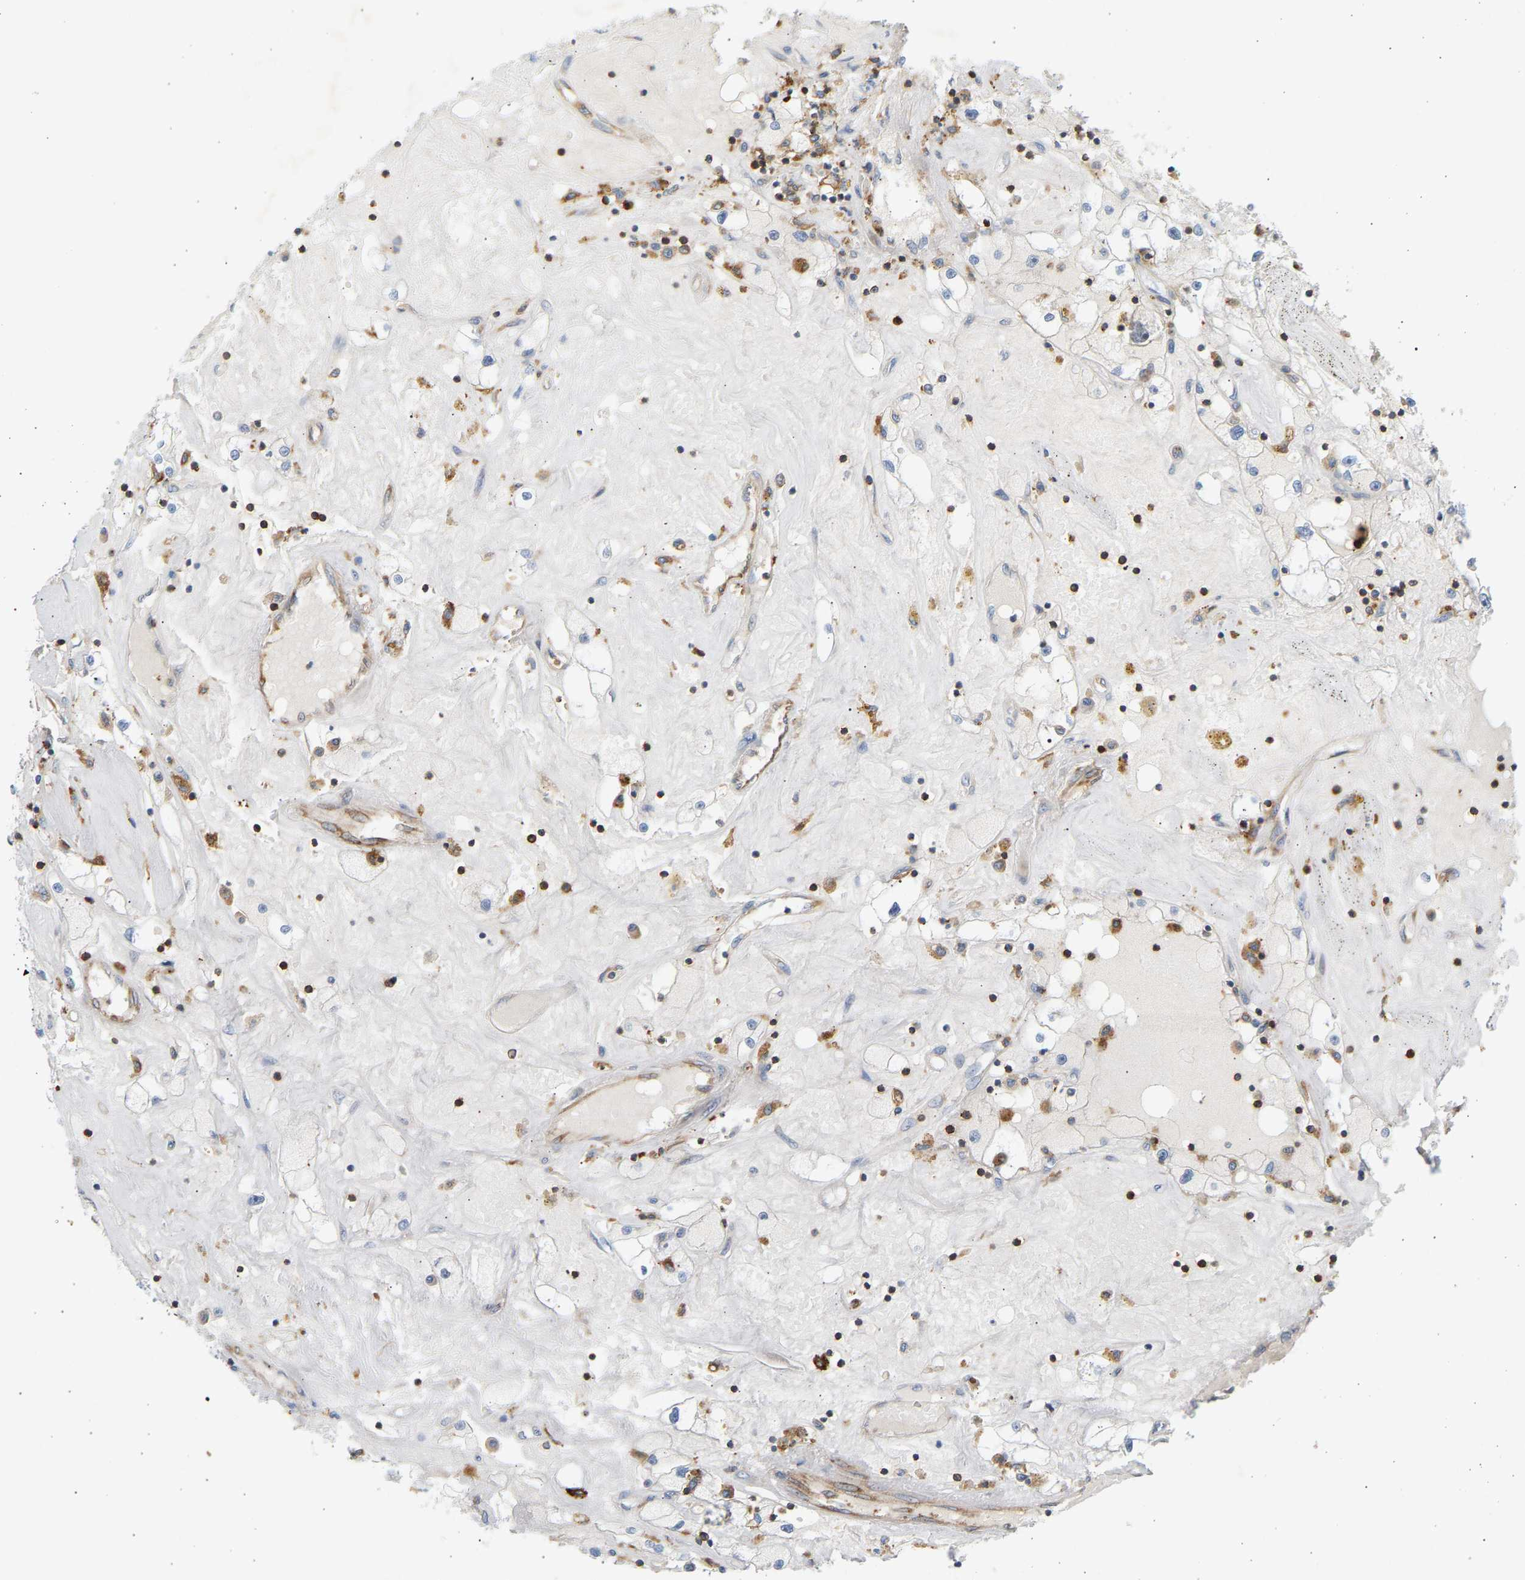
{"staining": {"intensity": "negative", "quantity": "none", "location": "none"}, "tissue": "renal cancer", "cell_type": "Tumor cells", "image_type": "cancer", "snomed": [{"axis": "morphology", "description": "Adenocarcinoma, NOS"}, {"axis": "topography", "description": "Kidney"}], "caption": "Human renal adenocarcinoma stained for a protein using IHC reveals no positivity in tumor cells.", "gene": "FNBP1", "patient": {"sex": "male", "age": 56}}